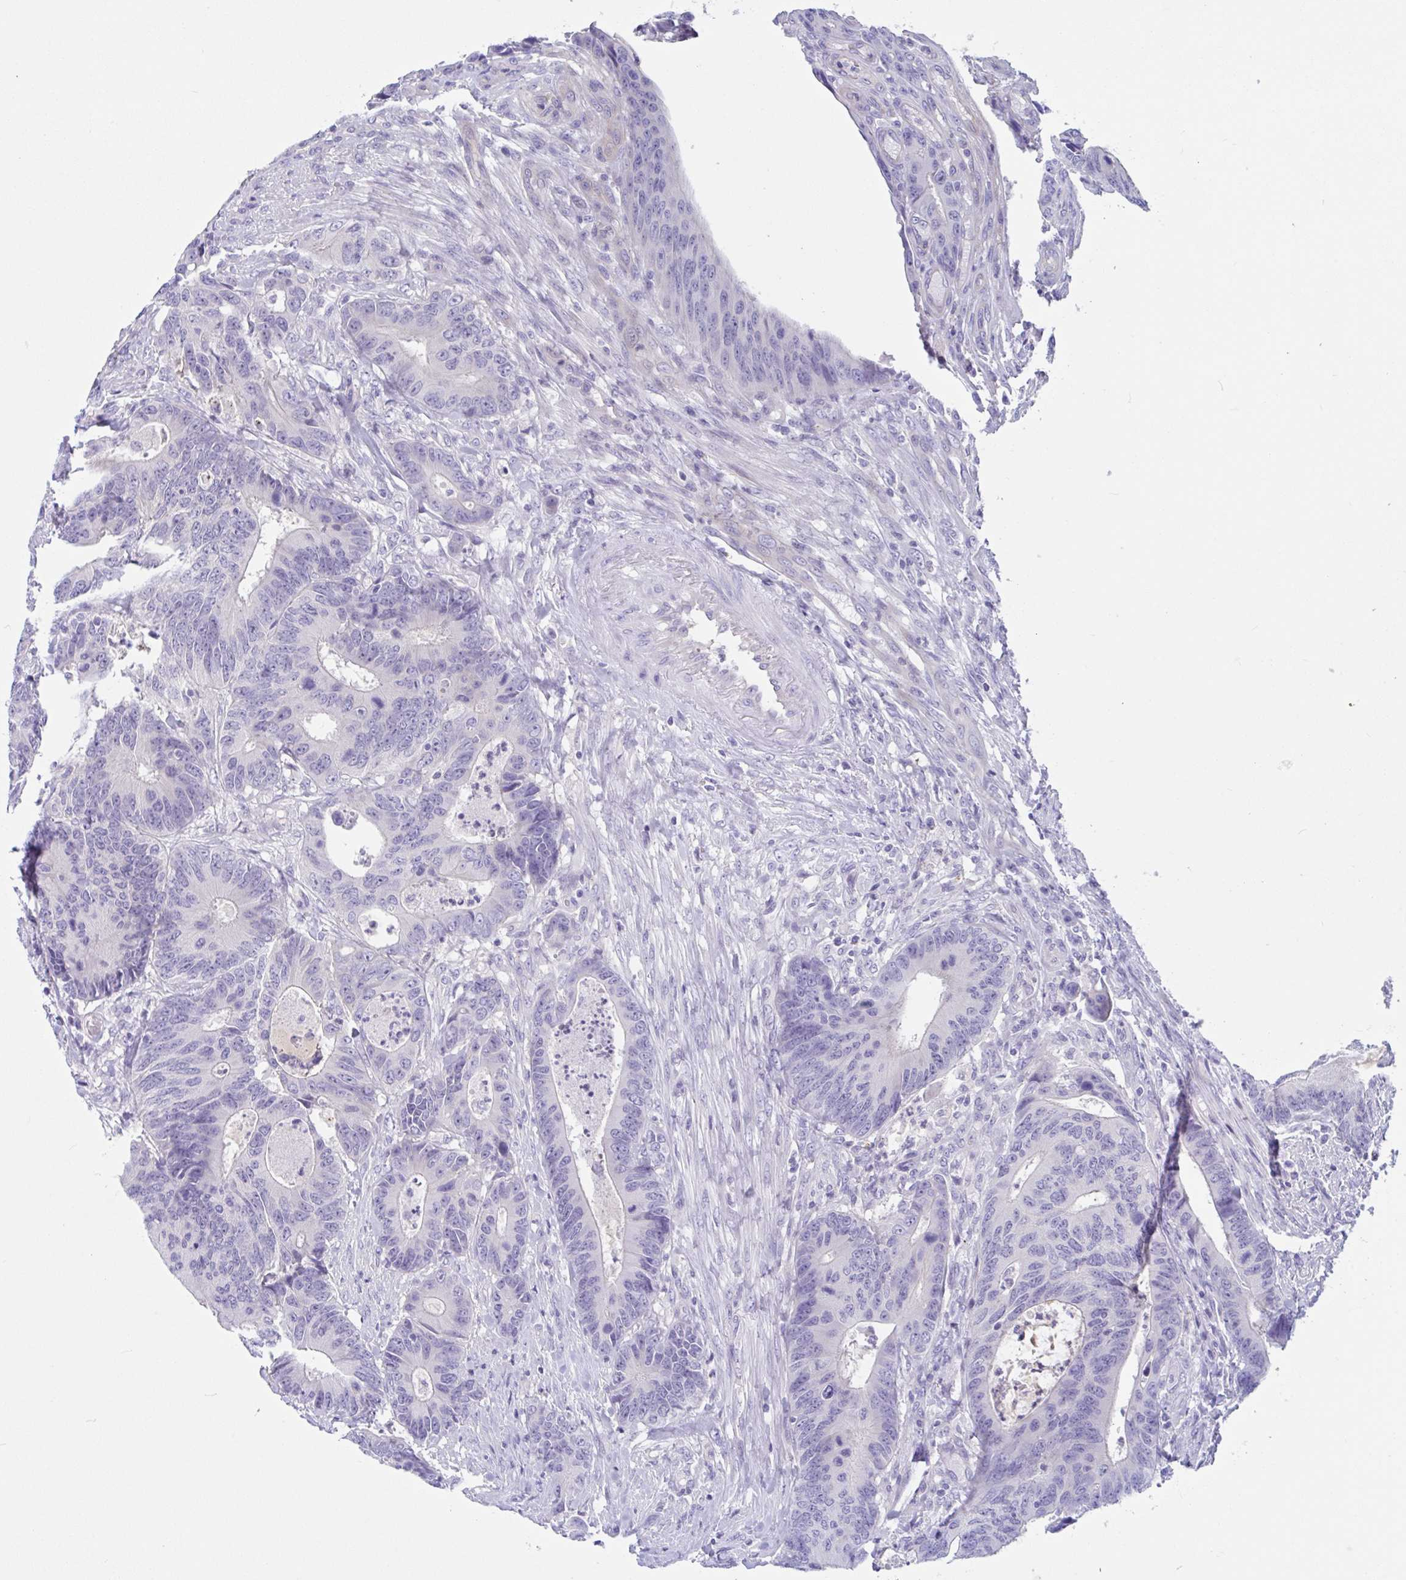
{"staining": {"intensity": "negative", "quantity": "none", "location": "none"}, "tissue": "colorectal cancer", "cell_type": "Tumor cells", "image_type": "cancer", "snomed": [{"axis": "morphology", "description": "Adenocarcinoma, NOS"}, {"axis": "topography", "description": "Colon"}], "caption": "Tumor cells show no significant protein staining in colorectal cancer.", "gene": "OR6N2", "patient": {"sex": "male", "age": 87}}